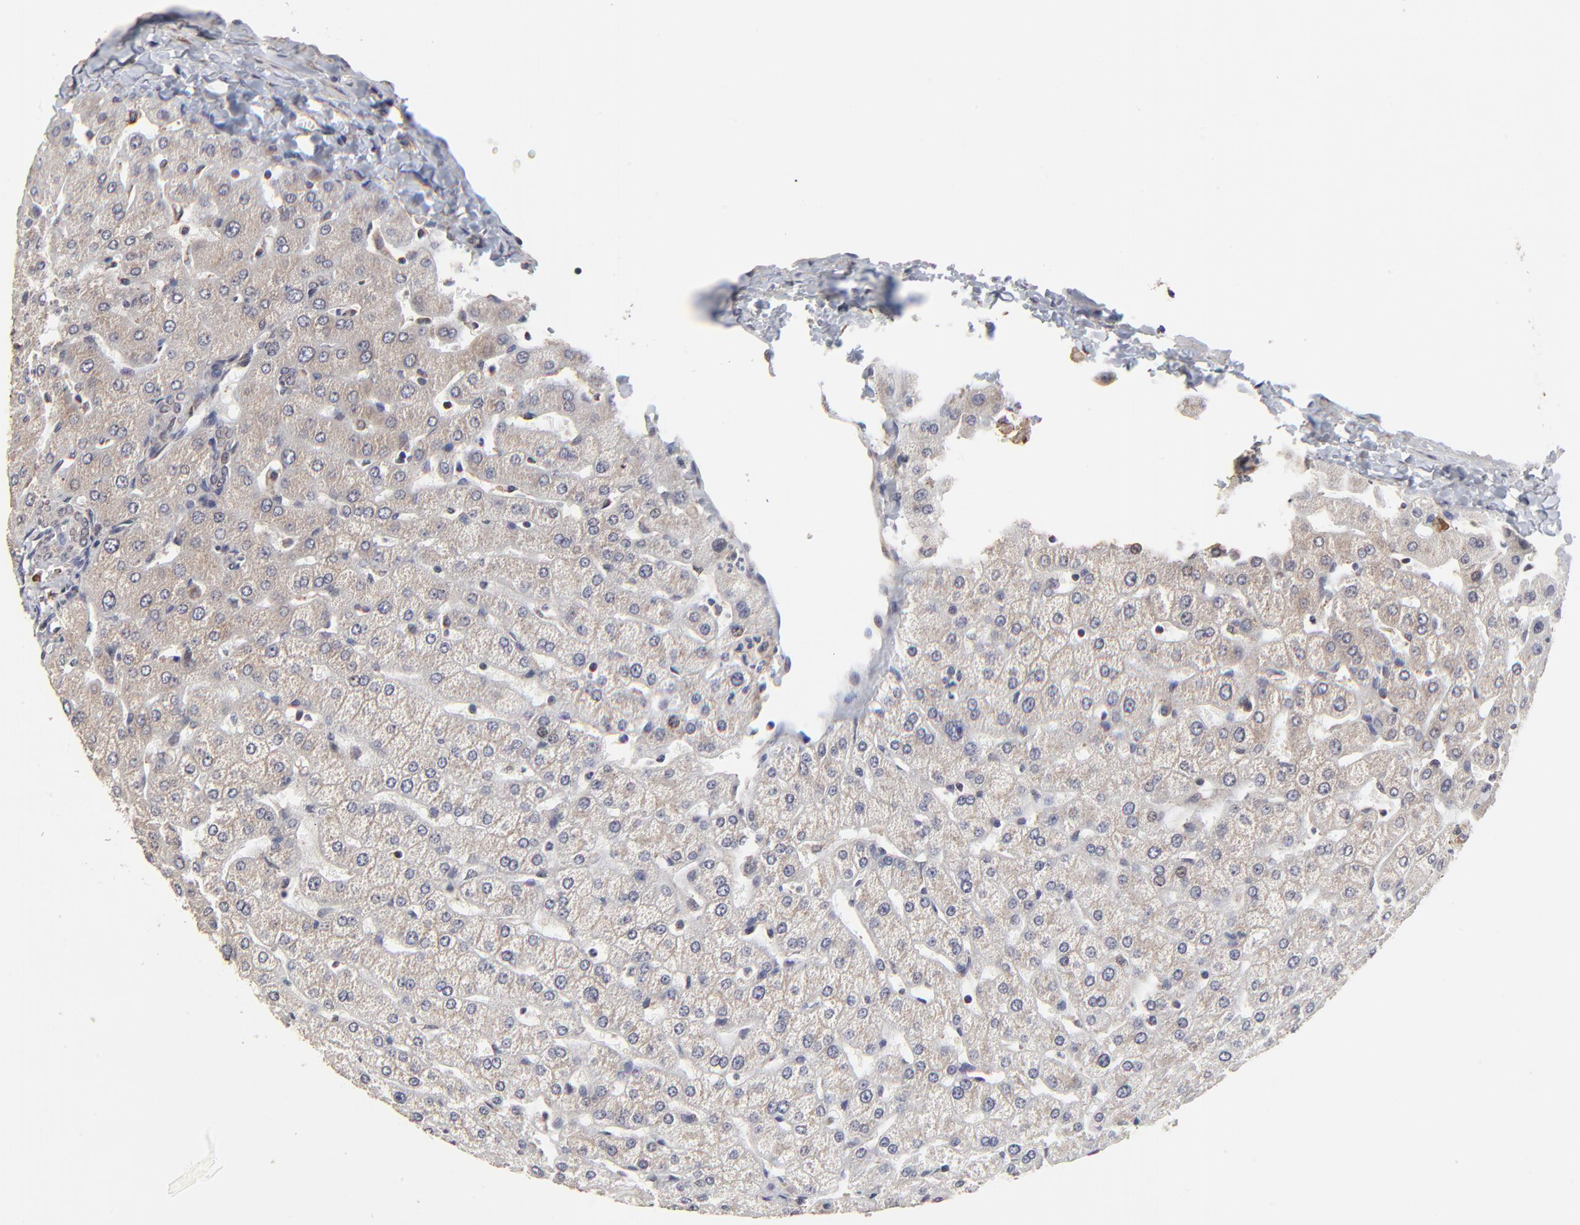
{"staining": {"intensity": "weak", "quantity": "<25%", "location": "cytoplasmic/membranous"}, "tissue": "liver", "cell_type": "Hepatocytes", "image_type": "normal", "snomed": [{"axis": "morphology", "description": "Normal tissue, NOS"}, {"axis": "morphology", "description": "Fibrosis, NOS"}, {"axis": "topography", "description": "Liver"}], "caption": "Liver stained for a protein using immunohistochemistry demonstrates no positivity hepatocytes.", "gene": "ELP2", "patient": {"sex": "female", "age": 29}}